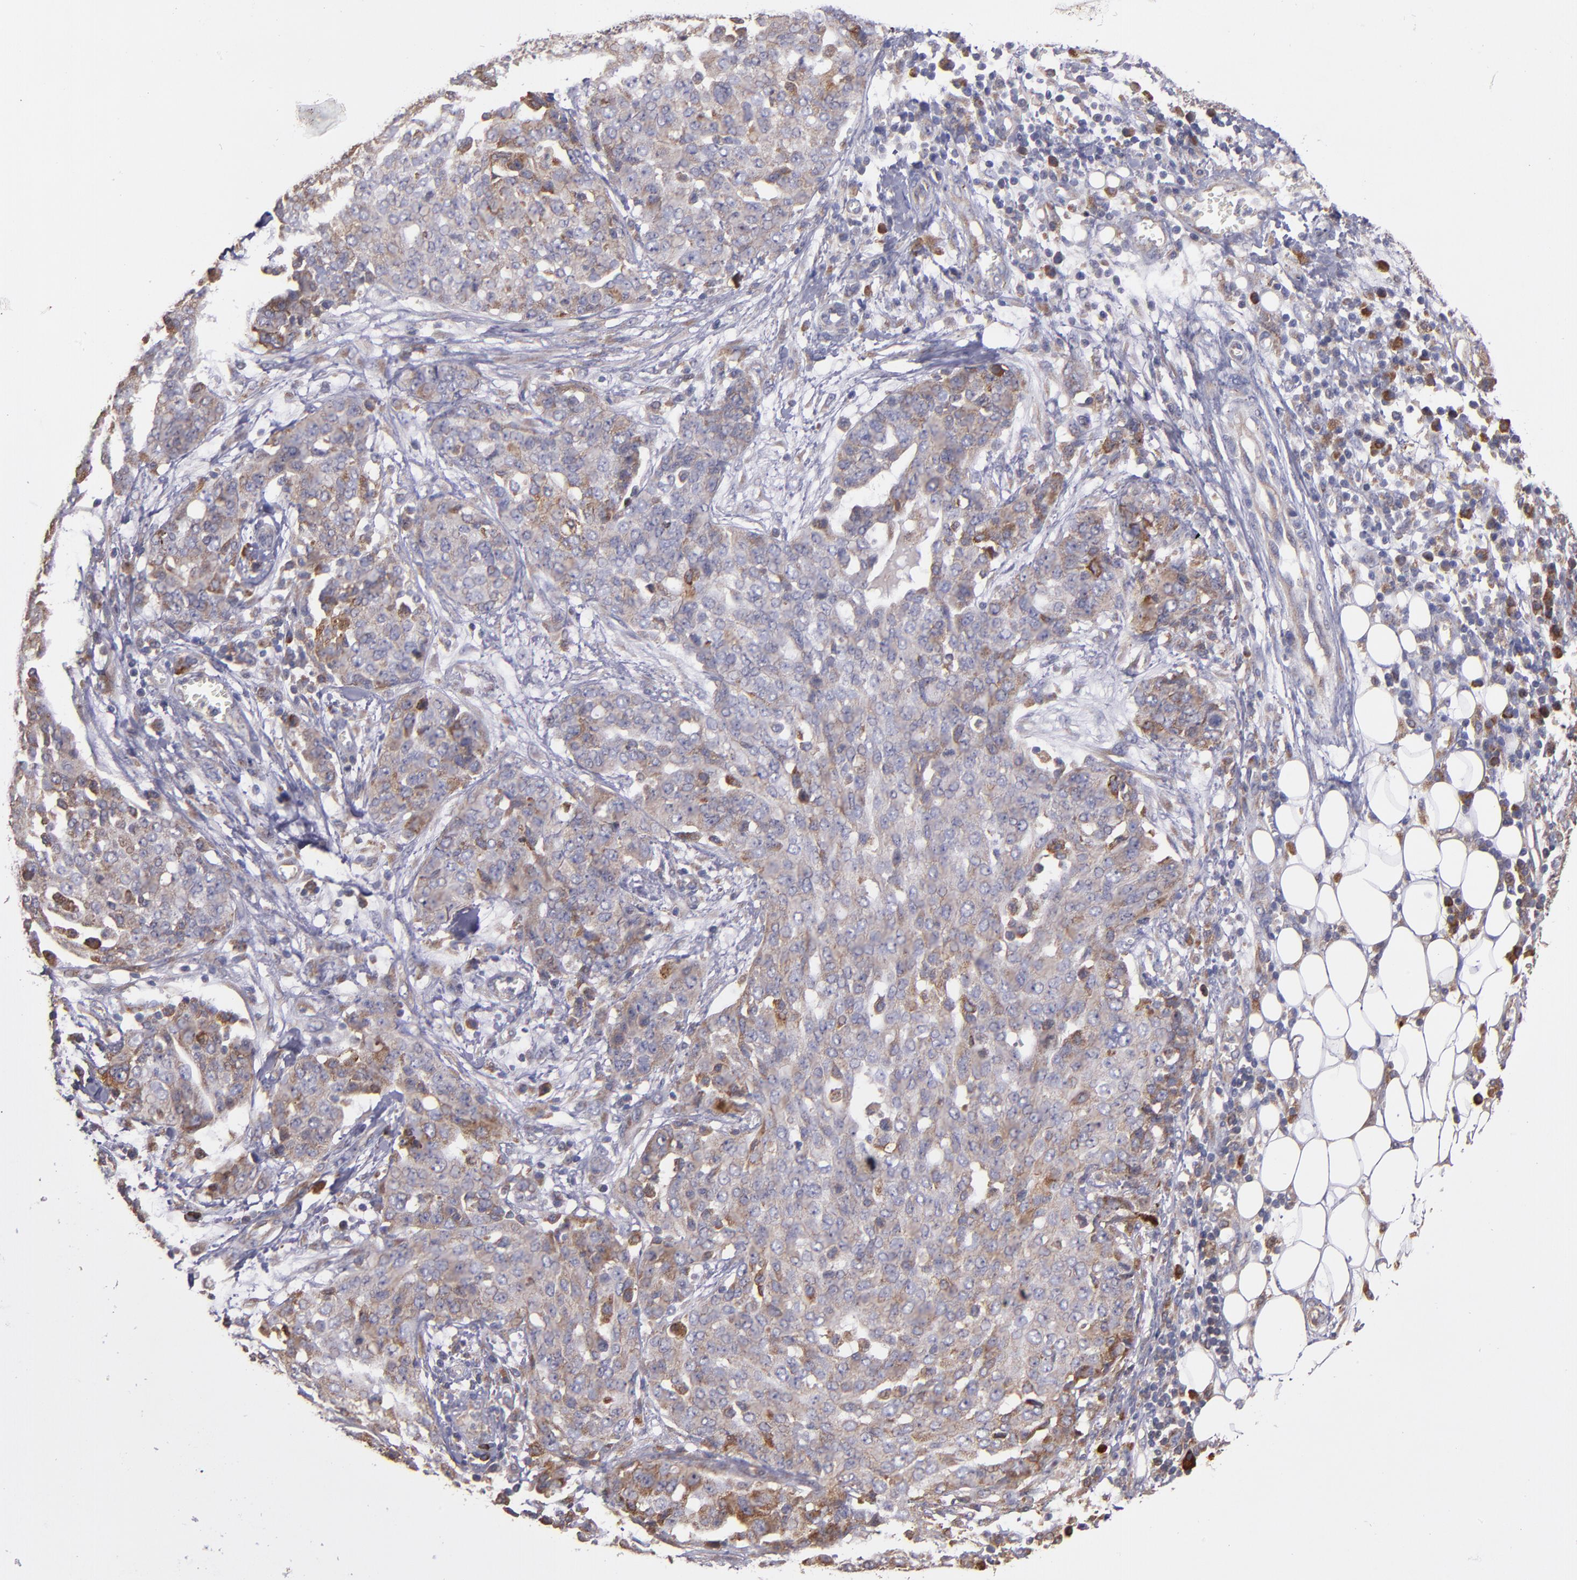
{"staining": {"intensity": "weak", "quantity": ">75%", "location": "cytoplasmic/membranous"}, "tissue": "ovarian cancer", "cell_type": "Tumor cells", "image_type": "cancer", "snomed": [{"axis": "morphology", "description": "Cystadenocarcinoma, serous, NOS"}, {"axis": "topography", "description": "Soft tissue"}, {"axis": "topography", "description": "Ovary"}], "caption": "High-magnification brightfield microscopy of serous cystadenocarcinoma (ovarian) stained with DAB (brown) and counterstained with hematoxylin (blue). tumor cells exhibit weak cytoplasmic/membranous staining is identified in about>75% of cells.", "gene": "IFIH1", "patient": {"sex": "female", "age": 57}}